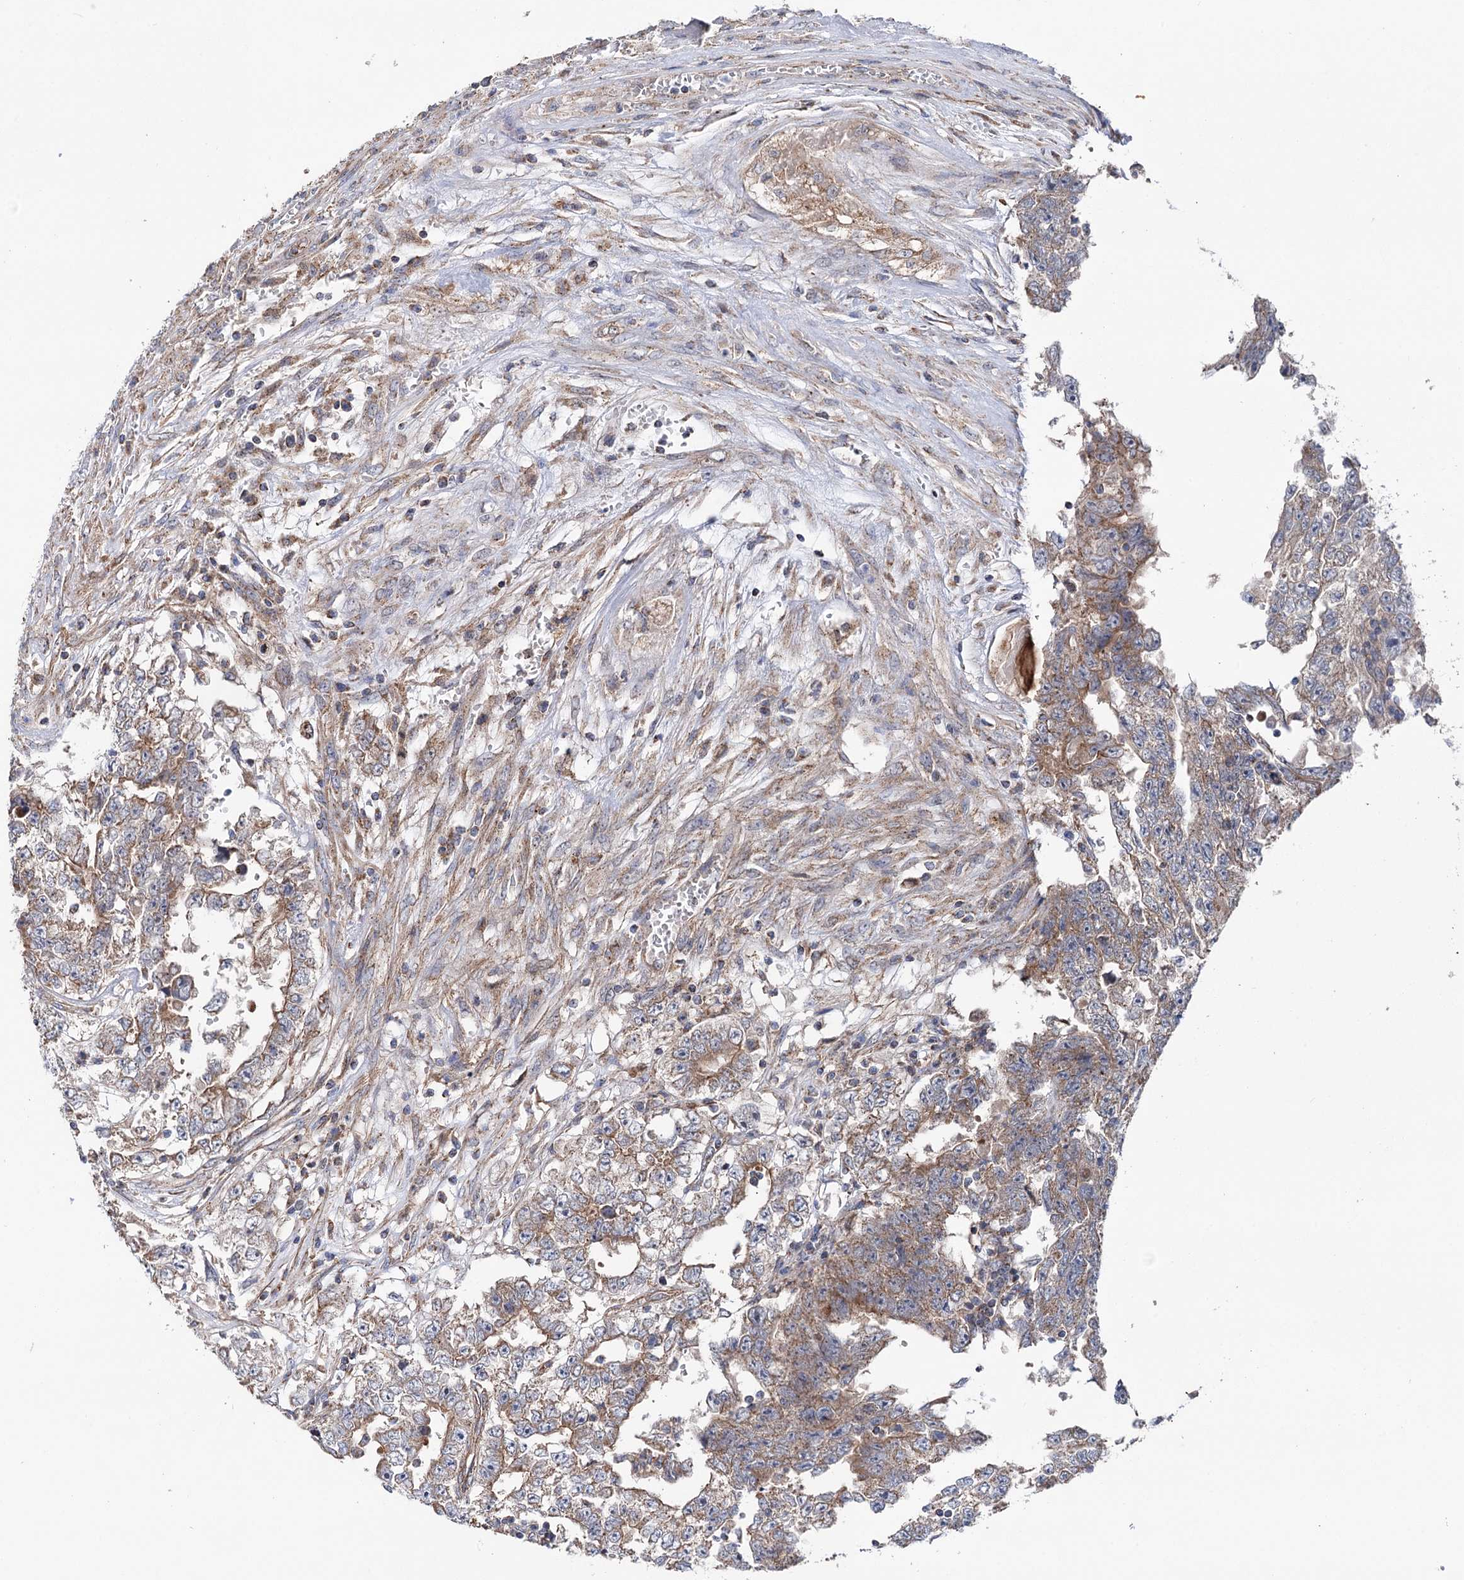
{"staining": {"intensity": "moderate", "quantity": "<25%", "location": "cytoplasmic/membranous"}, "tissue": "testis cancer", "cell_type": "Tumor cells", "image_type": "cancer", "snomed": [{"axis": "morphology", "description": "Carcinoma, Embryonal, NOS"}, {"axis": "topography", "description": "Testis"}], "caption": "IHC (DAB) staining of human testis embryonal carcinoma displays moderate cytoplasmic/membranous protein positivity in about <25% of tumor cells.", "gene": "SUCLA2", "patient": {"sex": "male", "age": 25}}